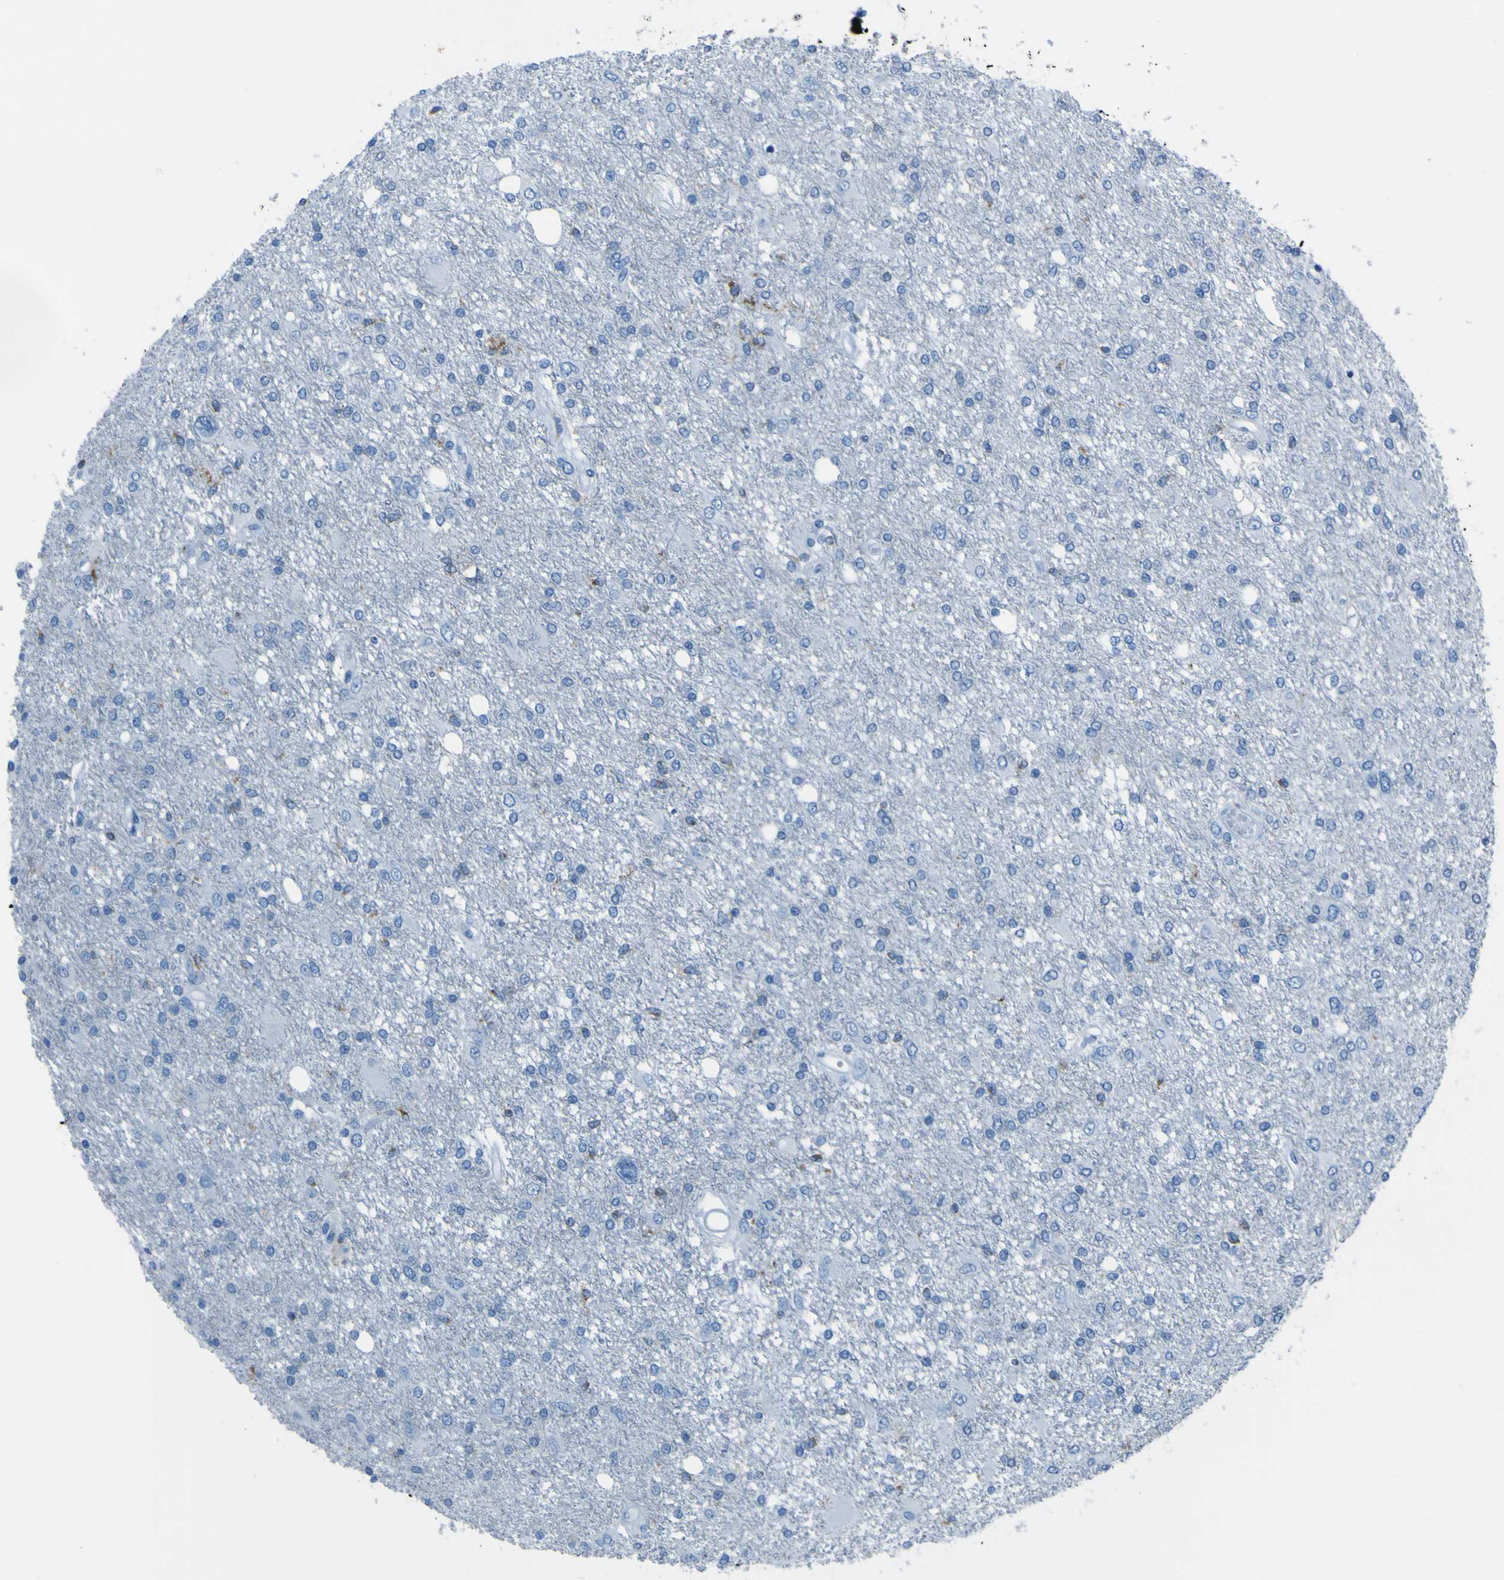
{"staining": {"intensity": "moderate", "quantity": "<25%", "location": "cytoplasmic/membranous"}, "tissue": "glioma", "cell_type": "Tumor cells", "image_type": "cancer", "snomed": [{"axis": "morphology", "description": "Glioma, malignant, High grade"}, {"axis": "topography", "description": "Brain"}], "caption": "A high-resolution micrograph shows immunohistochemistry staining of malignant high-grade glioma, which shows moderate cytoplasmic/membranous positivity in about <25% of tumor cells.", "gene": "ACSL1", "patient": {"sex": "female", "age": 59}}